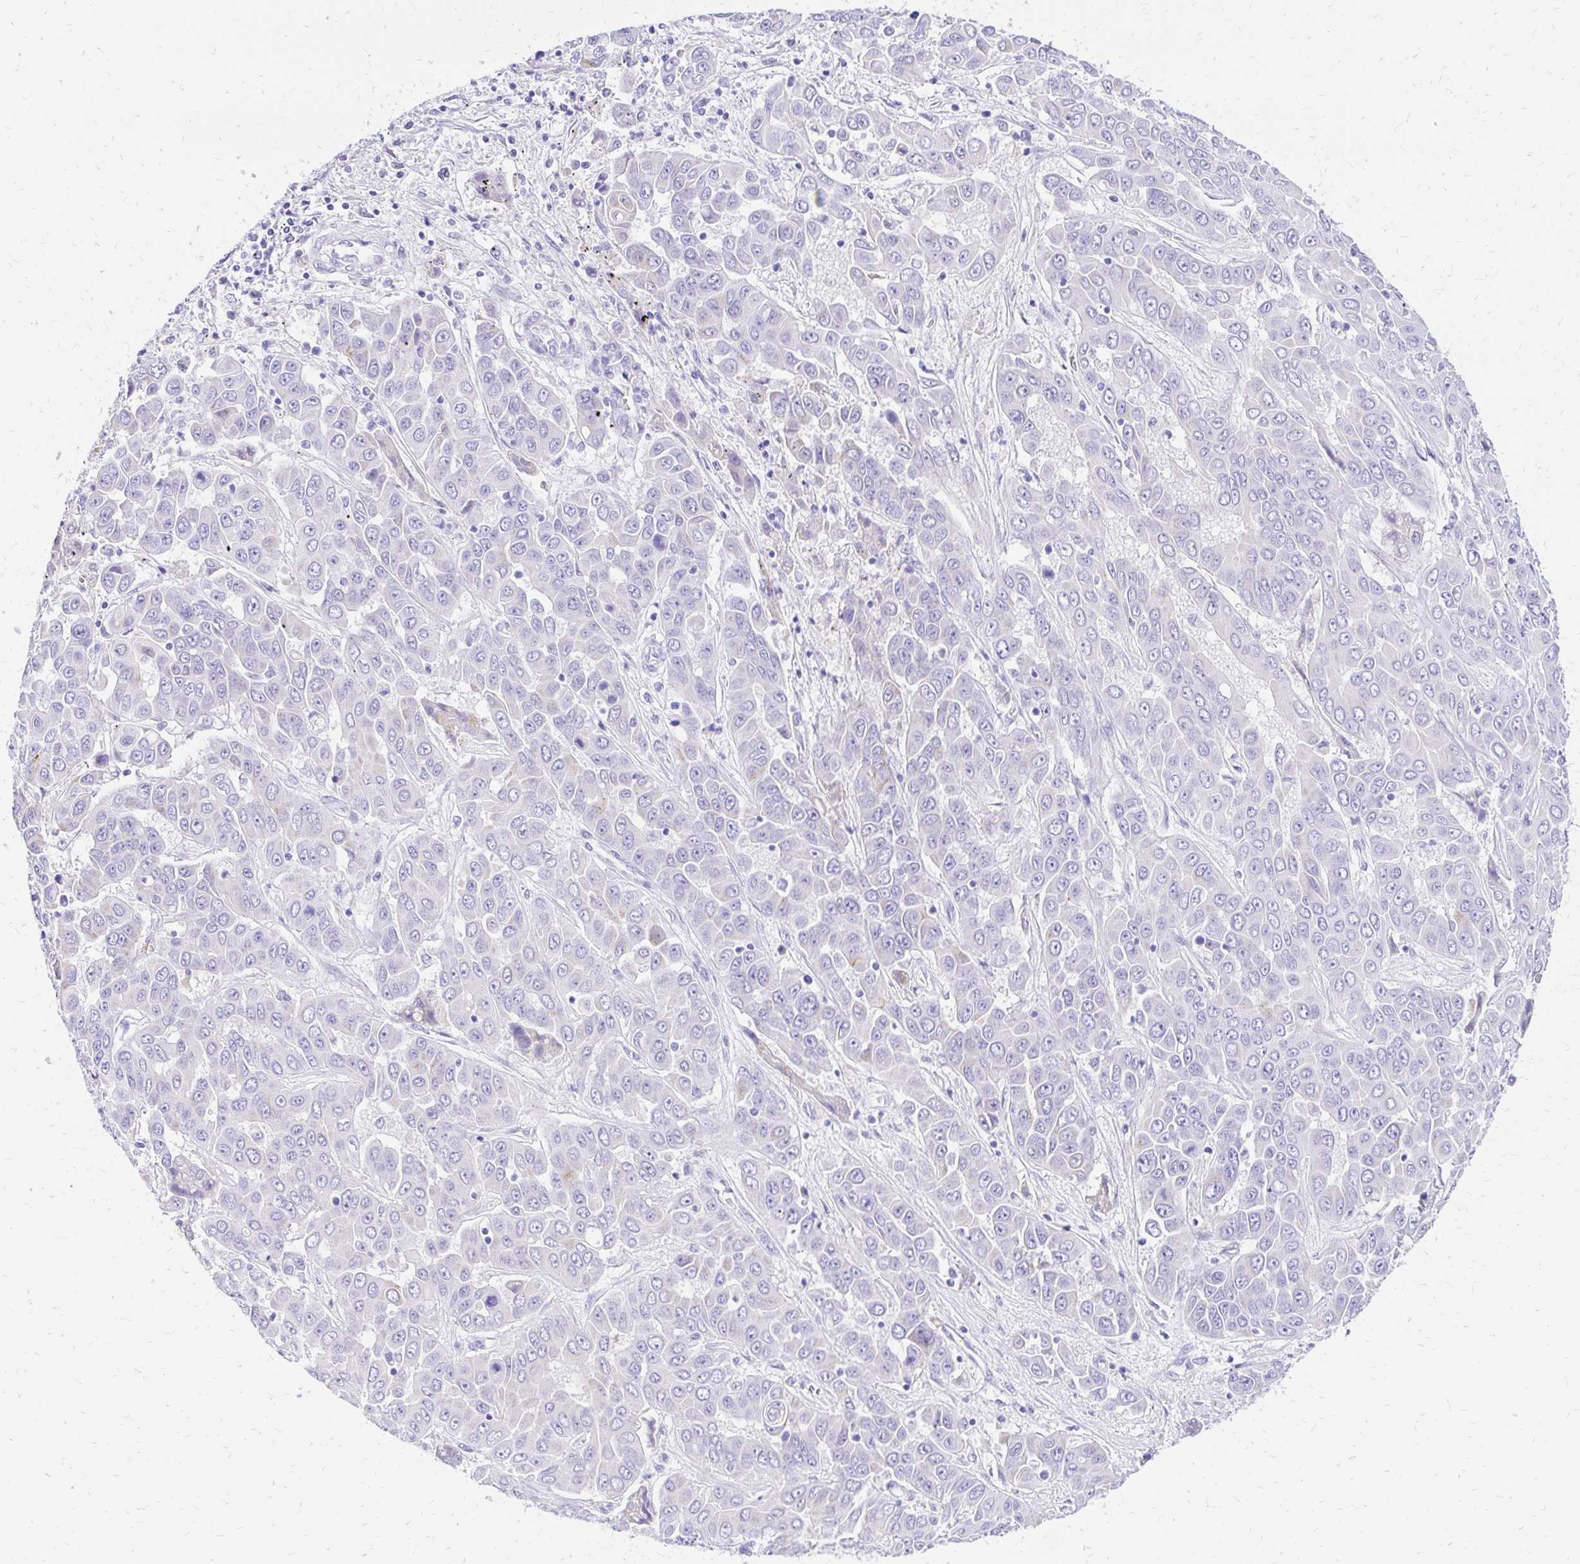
{"staining": {"intensity": "negative", "quantity": "none", "location": "none"}, "tissue": "liver cancer", "cell_type": "Tumor cells", "image_type": "cancer", "snomed": [{"axis": "morphology", "description": "Cholangiocarcinoma"}, {"axis": "topography", "description": "Liver"}], "caption": "IHC micrograph of neoplastic tissue: liver cancer (cholangiocarcinoma) stained with DAB (3,3'-diaminobenzidine) exhibits no significant protein positivity in tumor cells. (Stains: DAB immunohistochemistry with hematoxylin counter stain, Microscopy: brightfield microscopy at high magnification).", "gene": "S100G", "patient": {"sex": "female", "age": 52}}